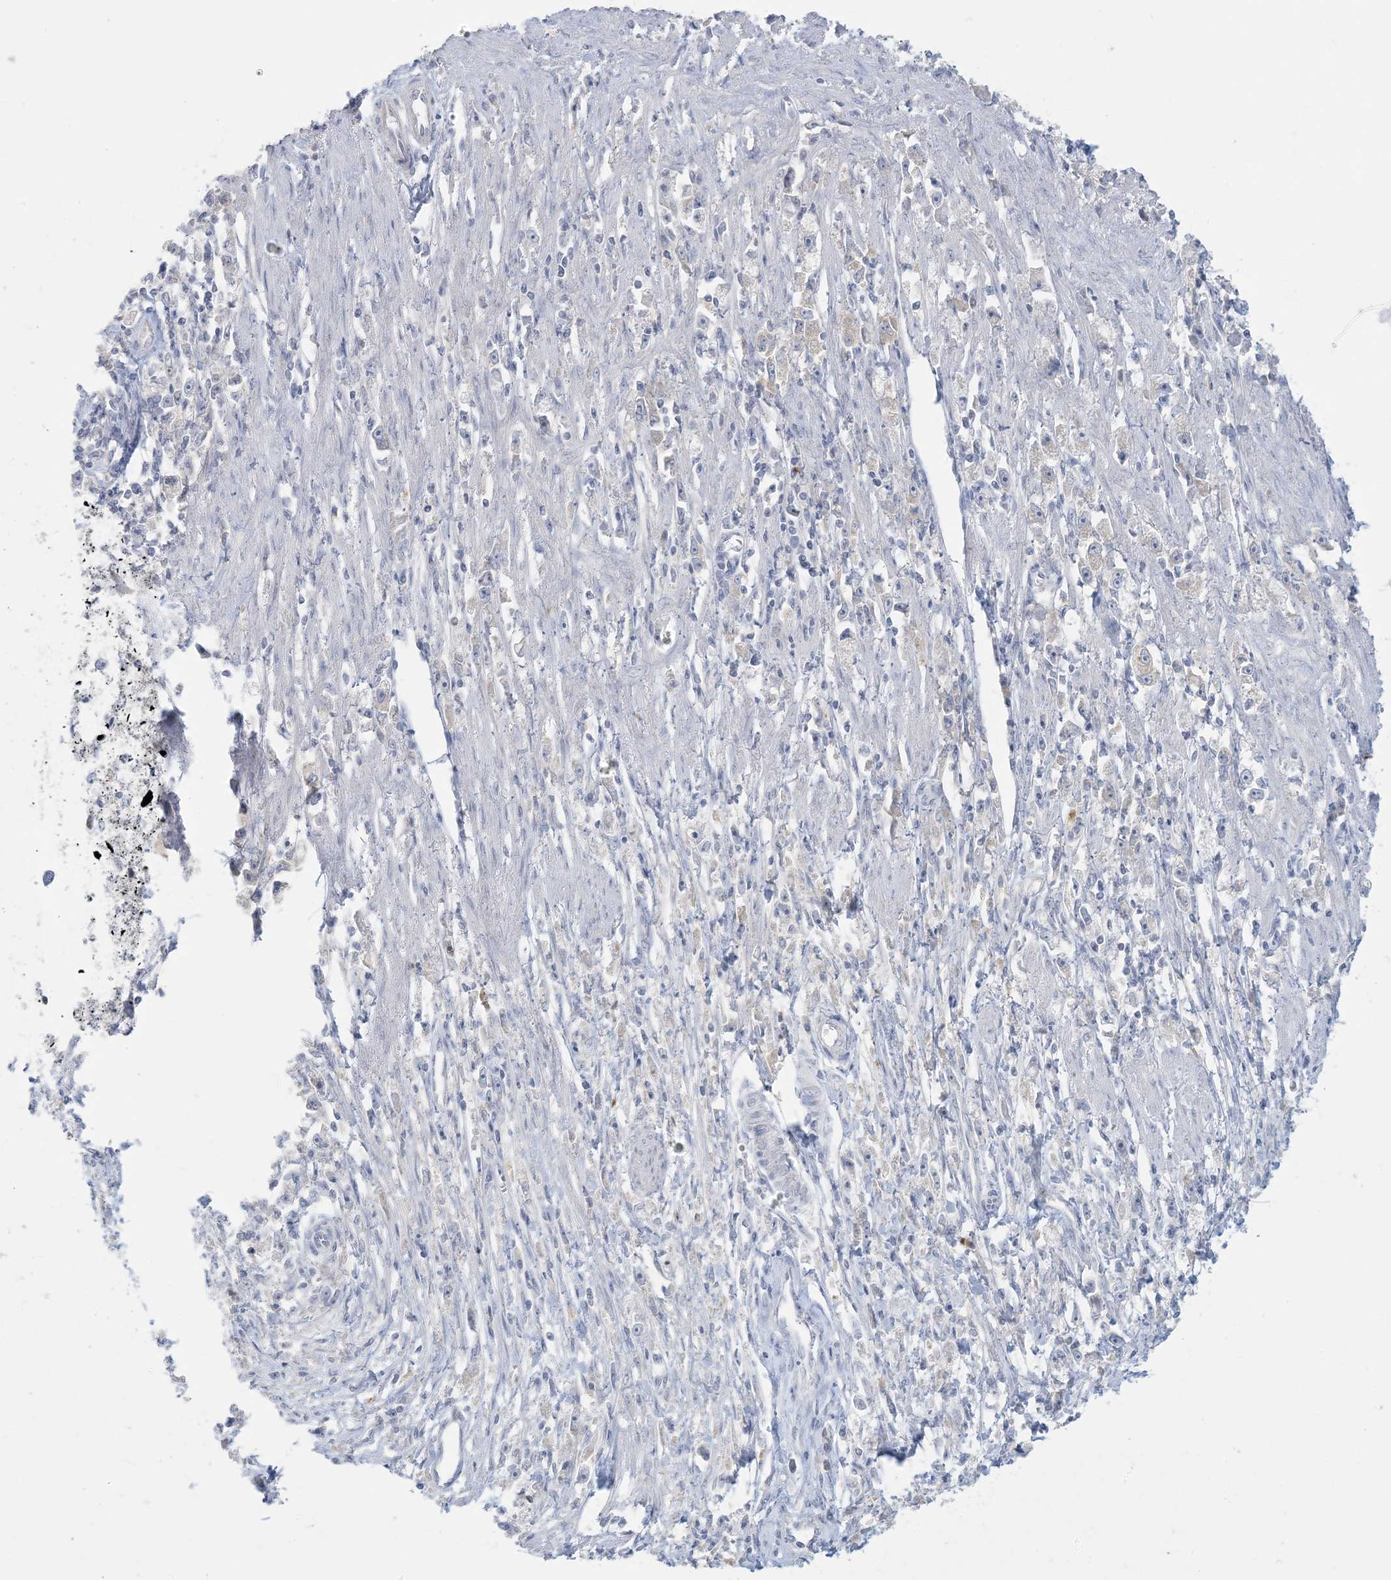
{"staining": {"intensity": "negative", "quantity": "none", "location": "none"}, "tissue": "stomach cancer", "cell_type": "Tumor cells", "image_type": "cancer", "snomed": [{"axis": "morphology", "description": "Adenocarcinoma, NOS"}, {"axis": "topography", "description": "Stomach"}], "caption": "A high-resolution histopathology image shows immunohistochemistry (IHC) staining of stomach cancer (adenocarcinoma), which reveals no significant positivity in tumor cells.", "gene": "KIF3A", "patient": {"sex": "female", "age": 59}}